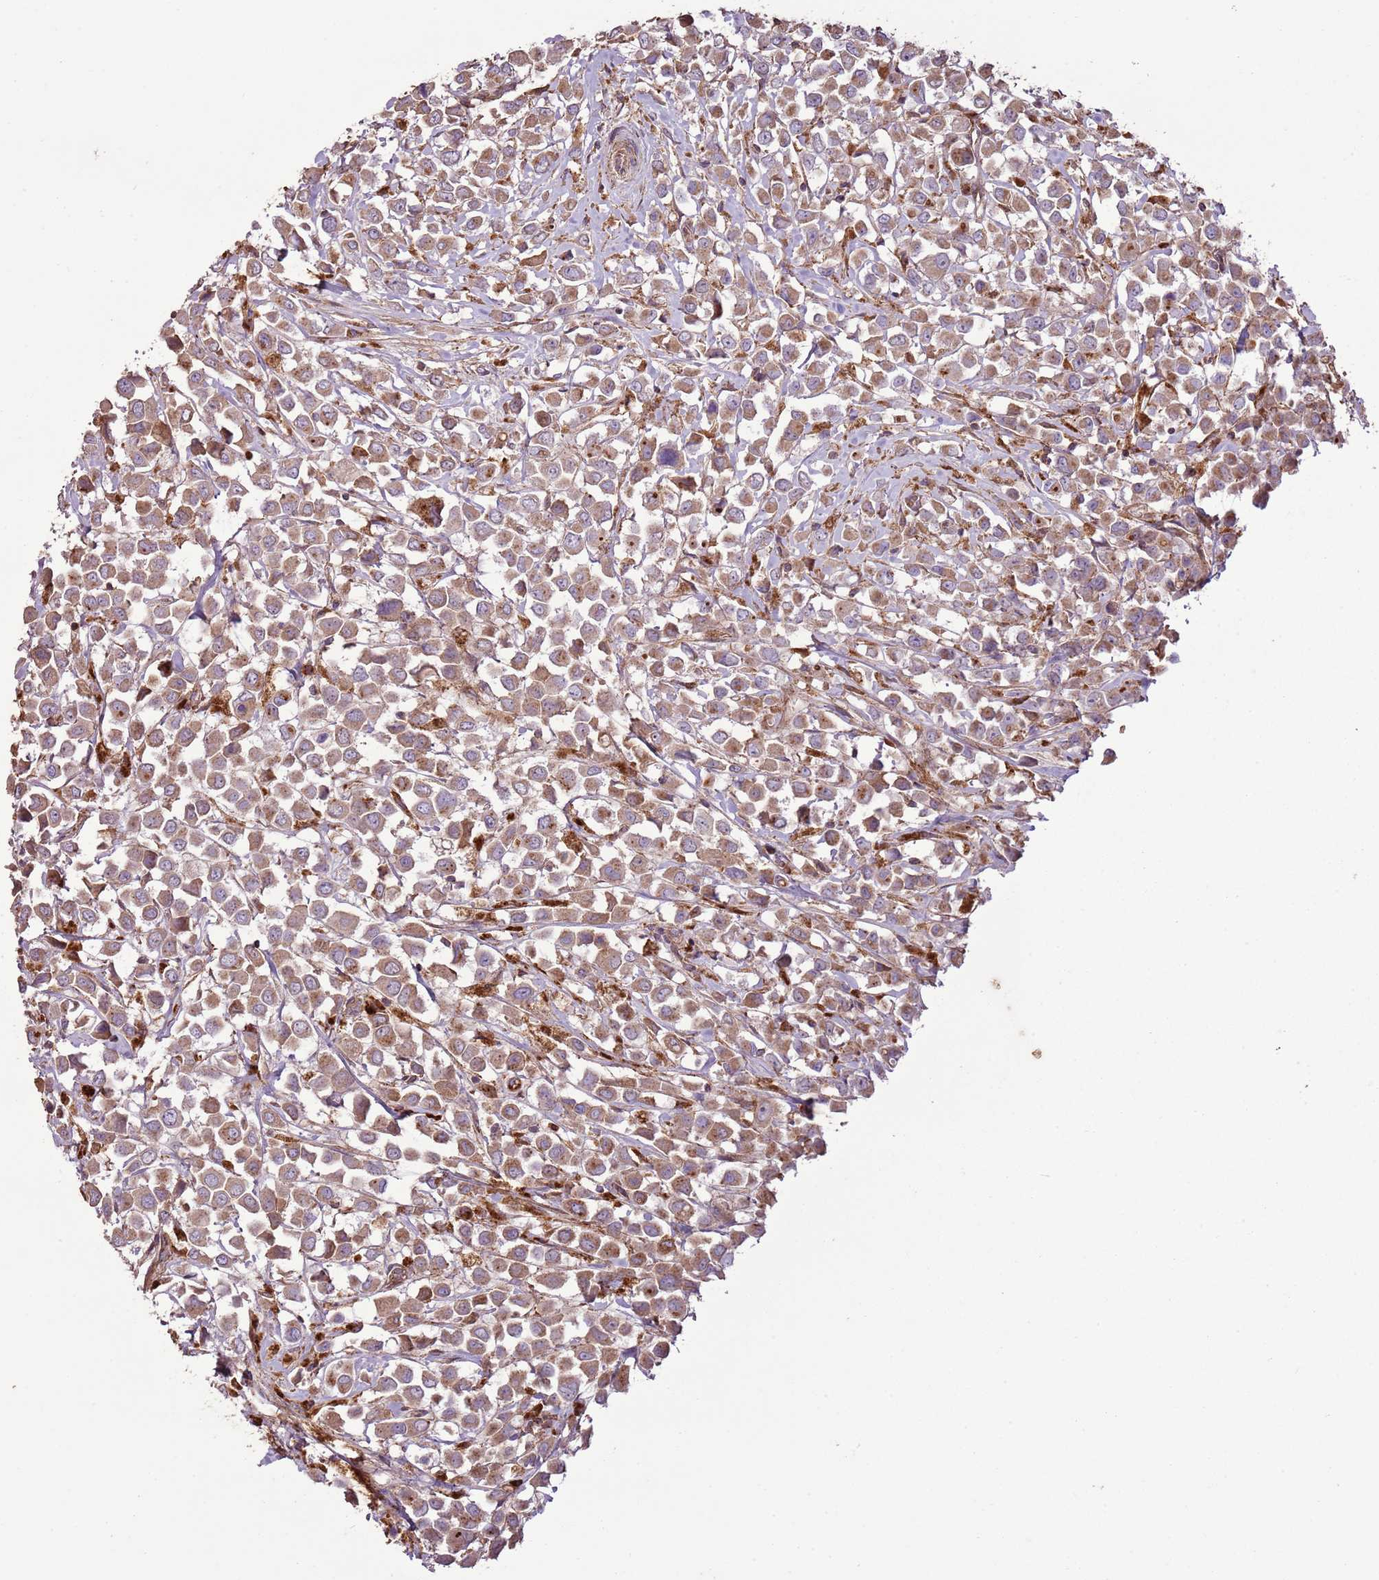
{"staining": {"intensity": "moderate", "quantity": ">75%", "location": "cytoplasmic/membranous"}, "tissue": "breast cancer", "cell_type": "Tumor cells", "image_type": "cancer", "snomed": [{"axis": "morphology", "description": "Duct carcinoma"}, {"axis": "topography", "description": "Breast"}], "caption": "A brown stain labels moderate cytoplasmic/membranous positivity of a protein in human breast intraductal carcinoma tumor cells.", "gene": "ANKRD24", "patient": {"sex": "female", "age": 61}}